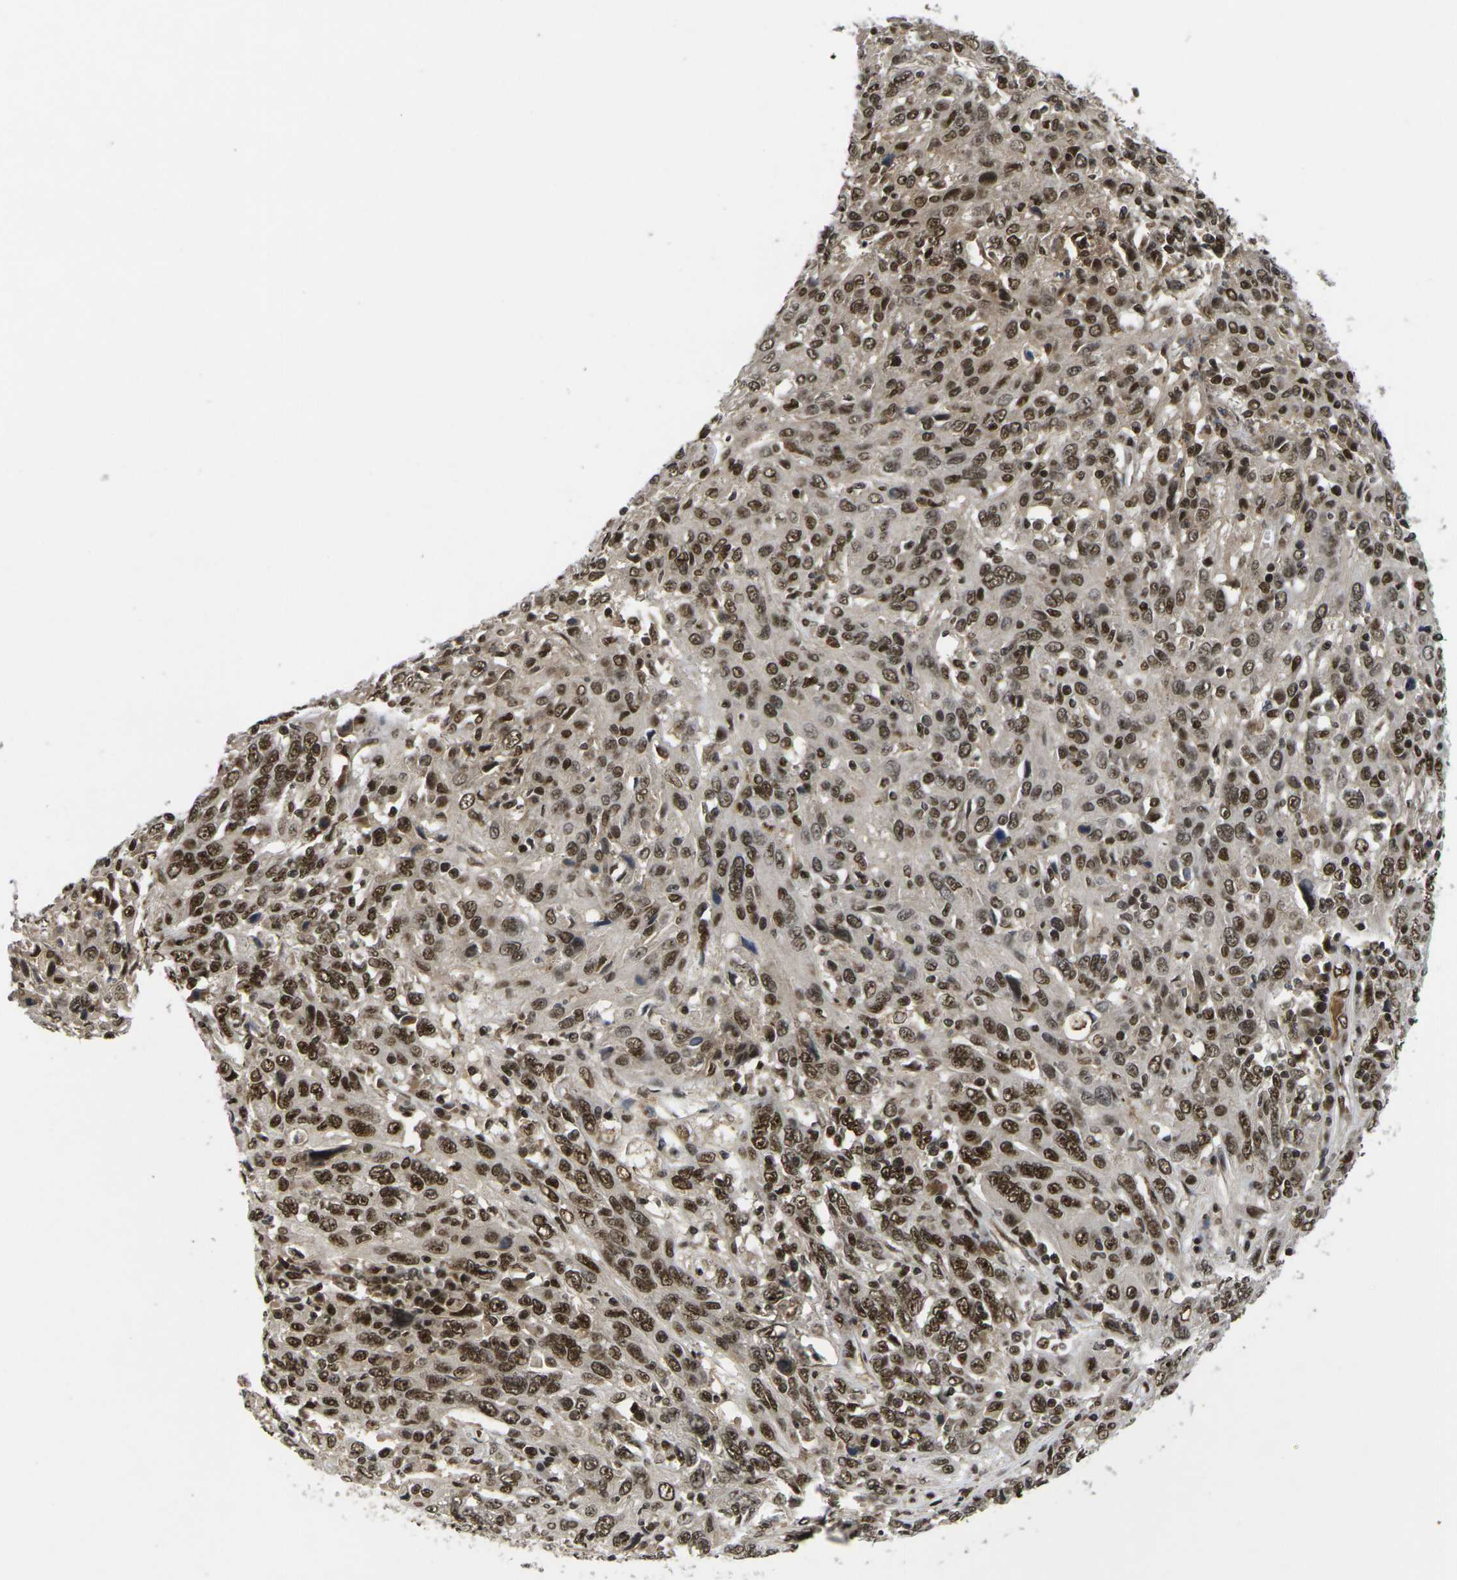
{"staining": {"intensity": "strong", "quantity": ">75%", "location": "nuclear"}, "tissue": "cervical cancer", "cell_type": "Tumor cells", "image_type": "cancer", "snomed": [{"axis": "morphology", "description": "Squamous cell carcinoma, NOS"}, {"axis": "topography", "description": "Cervix"}], "caption": "This is an image of IHC staining of cervical cancer, which shows strong staining in the nuclear of tumor cells.", "gene": "GTF2E1", "patient": {"sex": "female", "age": 46}}